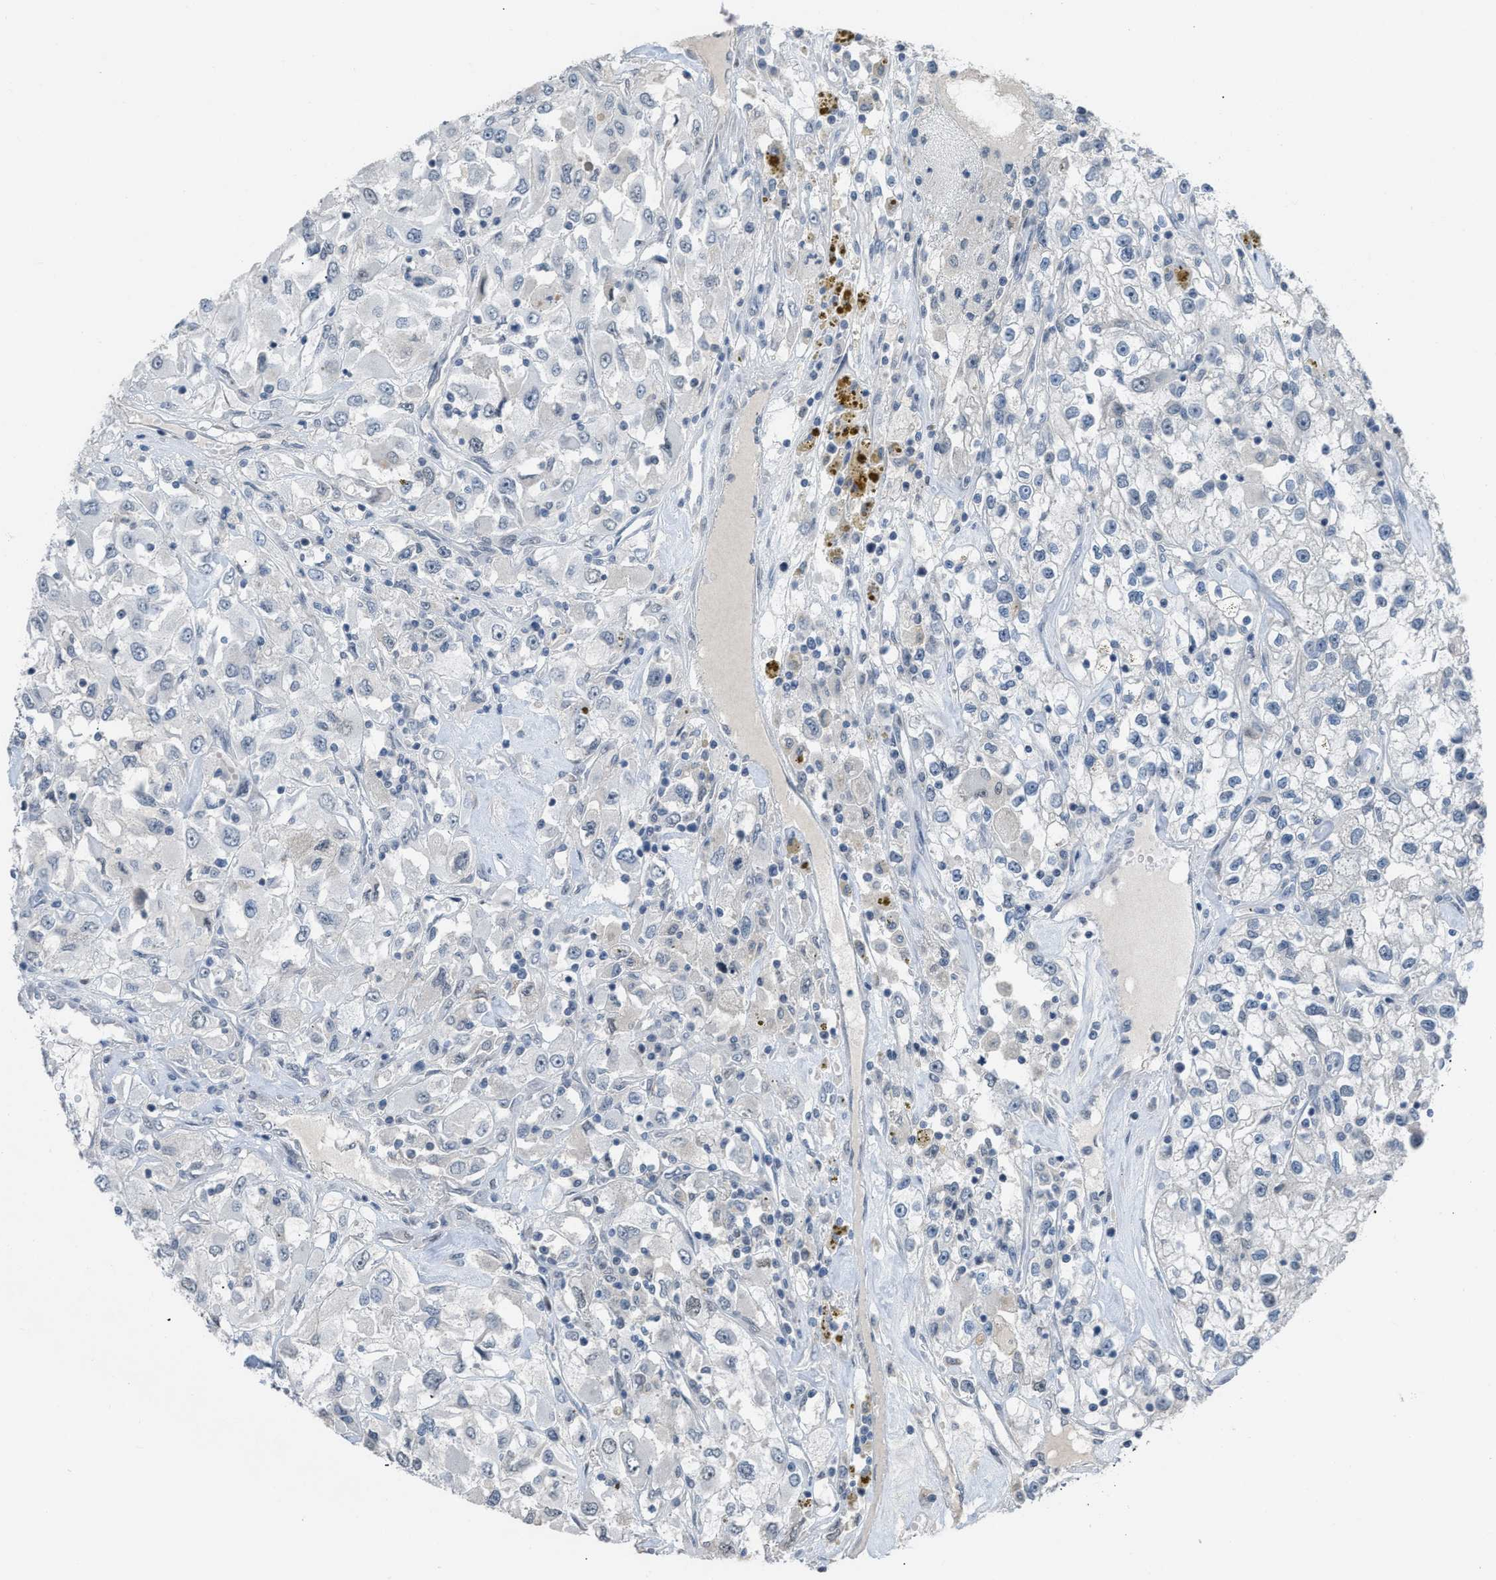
{"staining": {"intensity": "negative", "quantity": "none", "location": "none"}, "tissue": "renal cancer", "cell_type": "Tumor cells", "image_type": "cancer", "snomed": [{"axis": "morphology", "description": "Adenocarcinoma, NOS"}, {"axis": "topography", "description": "Kidney"}], "caption": "This is a micrograph of immunohistochemistry staining of renal cancer (adenocarcinoma), which shows no positivity in tumor cells. The staining was performed using DAB (3,3'-diaminobenzidine) to visualize the protein expression in brown, while the nuclei were stained in blue with hematoxylin (Magnification: 20x).", "gene": "SETDB1", "patient": {"sex": "female", "age": 52}}